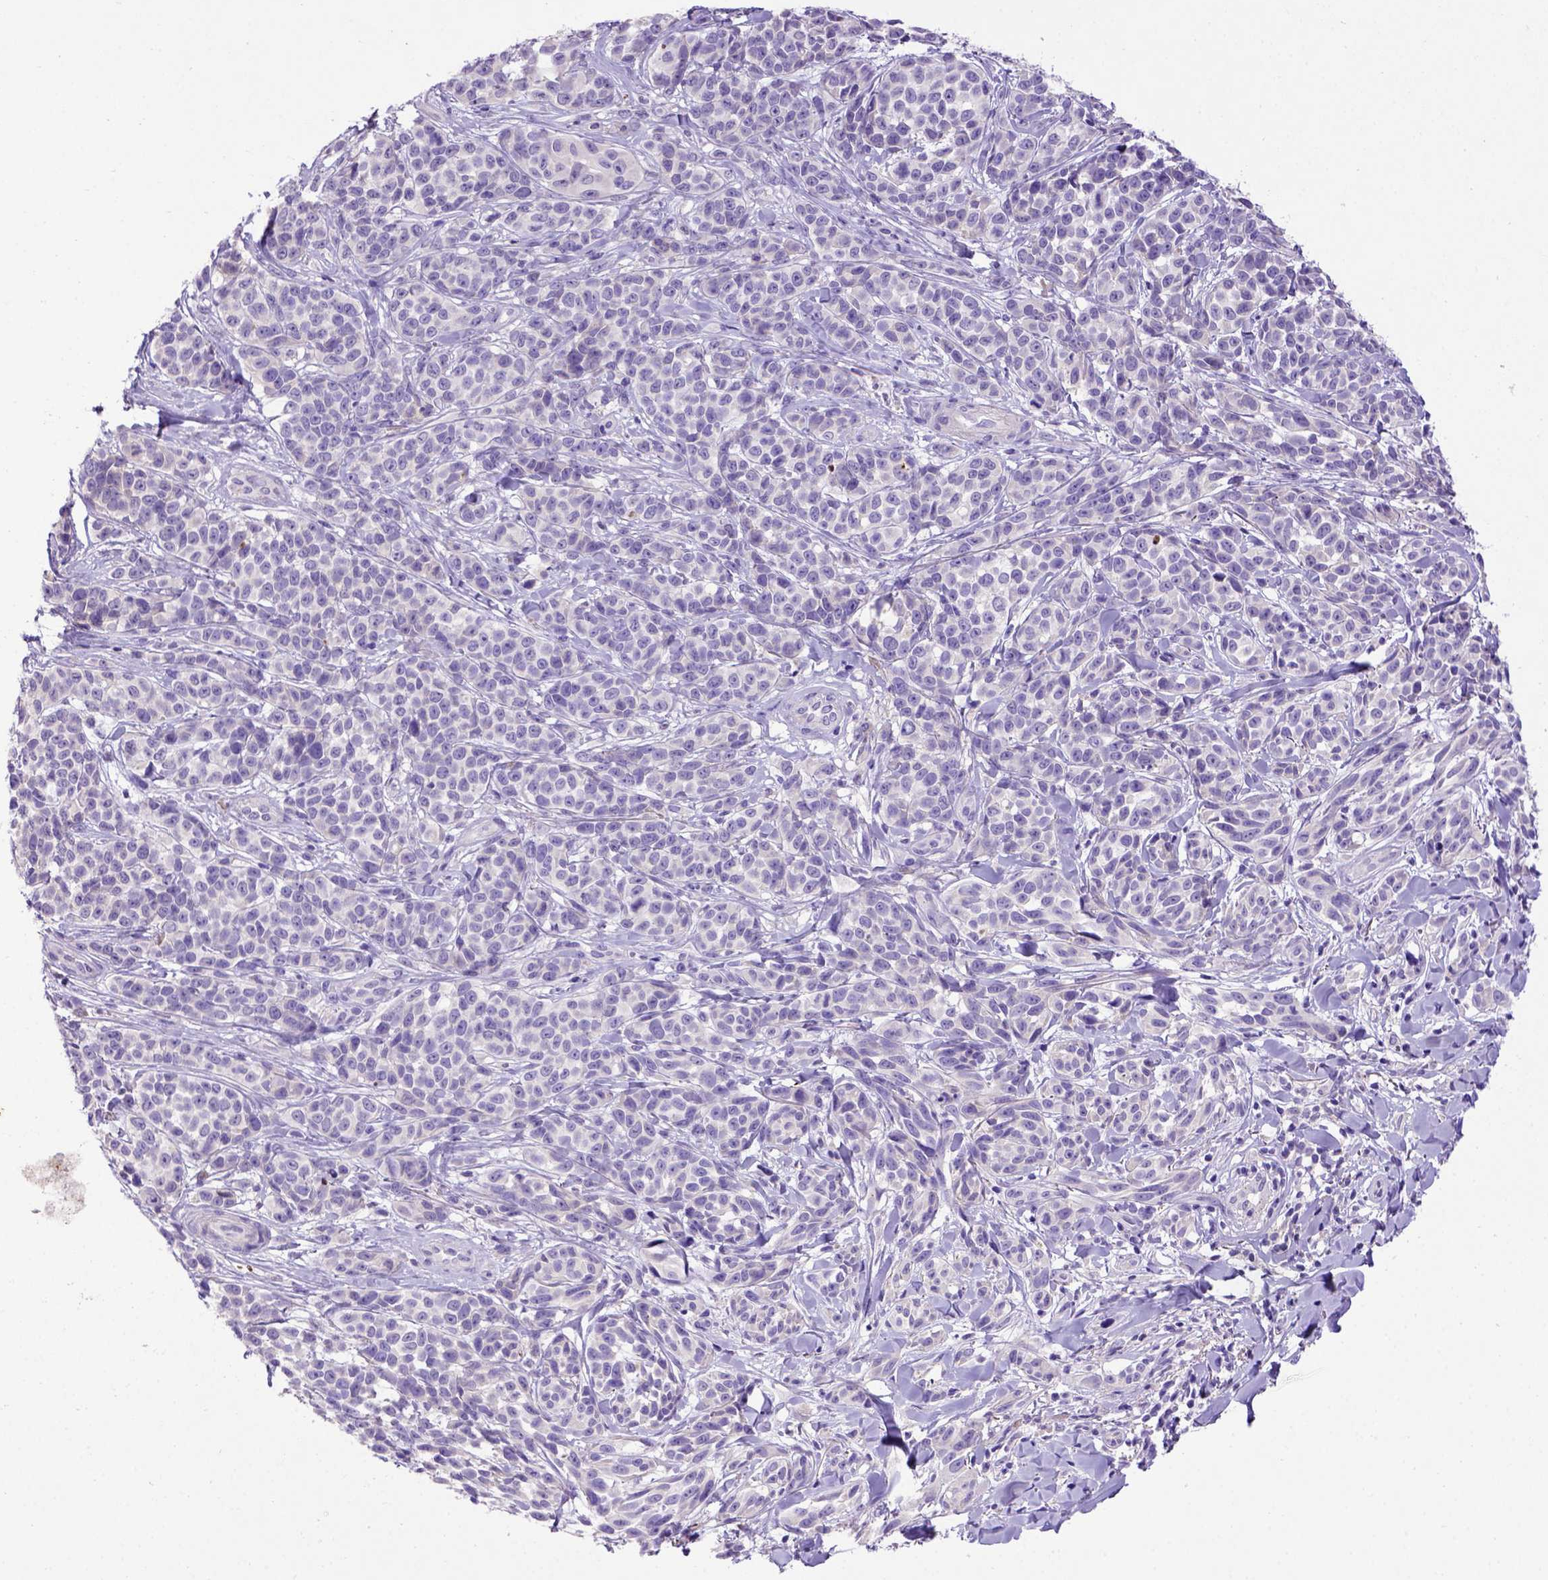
{"staining": {"intensity": "negative", "quantity": "none", "location": "none"}, "tissue": "melanoma", "cell_type": "Tumor cells", "image_type": "cancer", "snomed": [{"axis": "morphology", "description": "Malignant melanoma, NOS"}, {"axis": "topography", "description": "Skin"}], "caption": "A photomicrograph of human melanoma is negative for staining in tumor cells.", "gene": "ADAM12", "patient": {"sex": "female", "age": 88}}